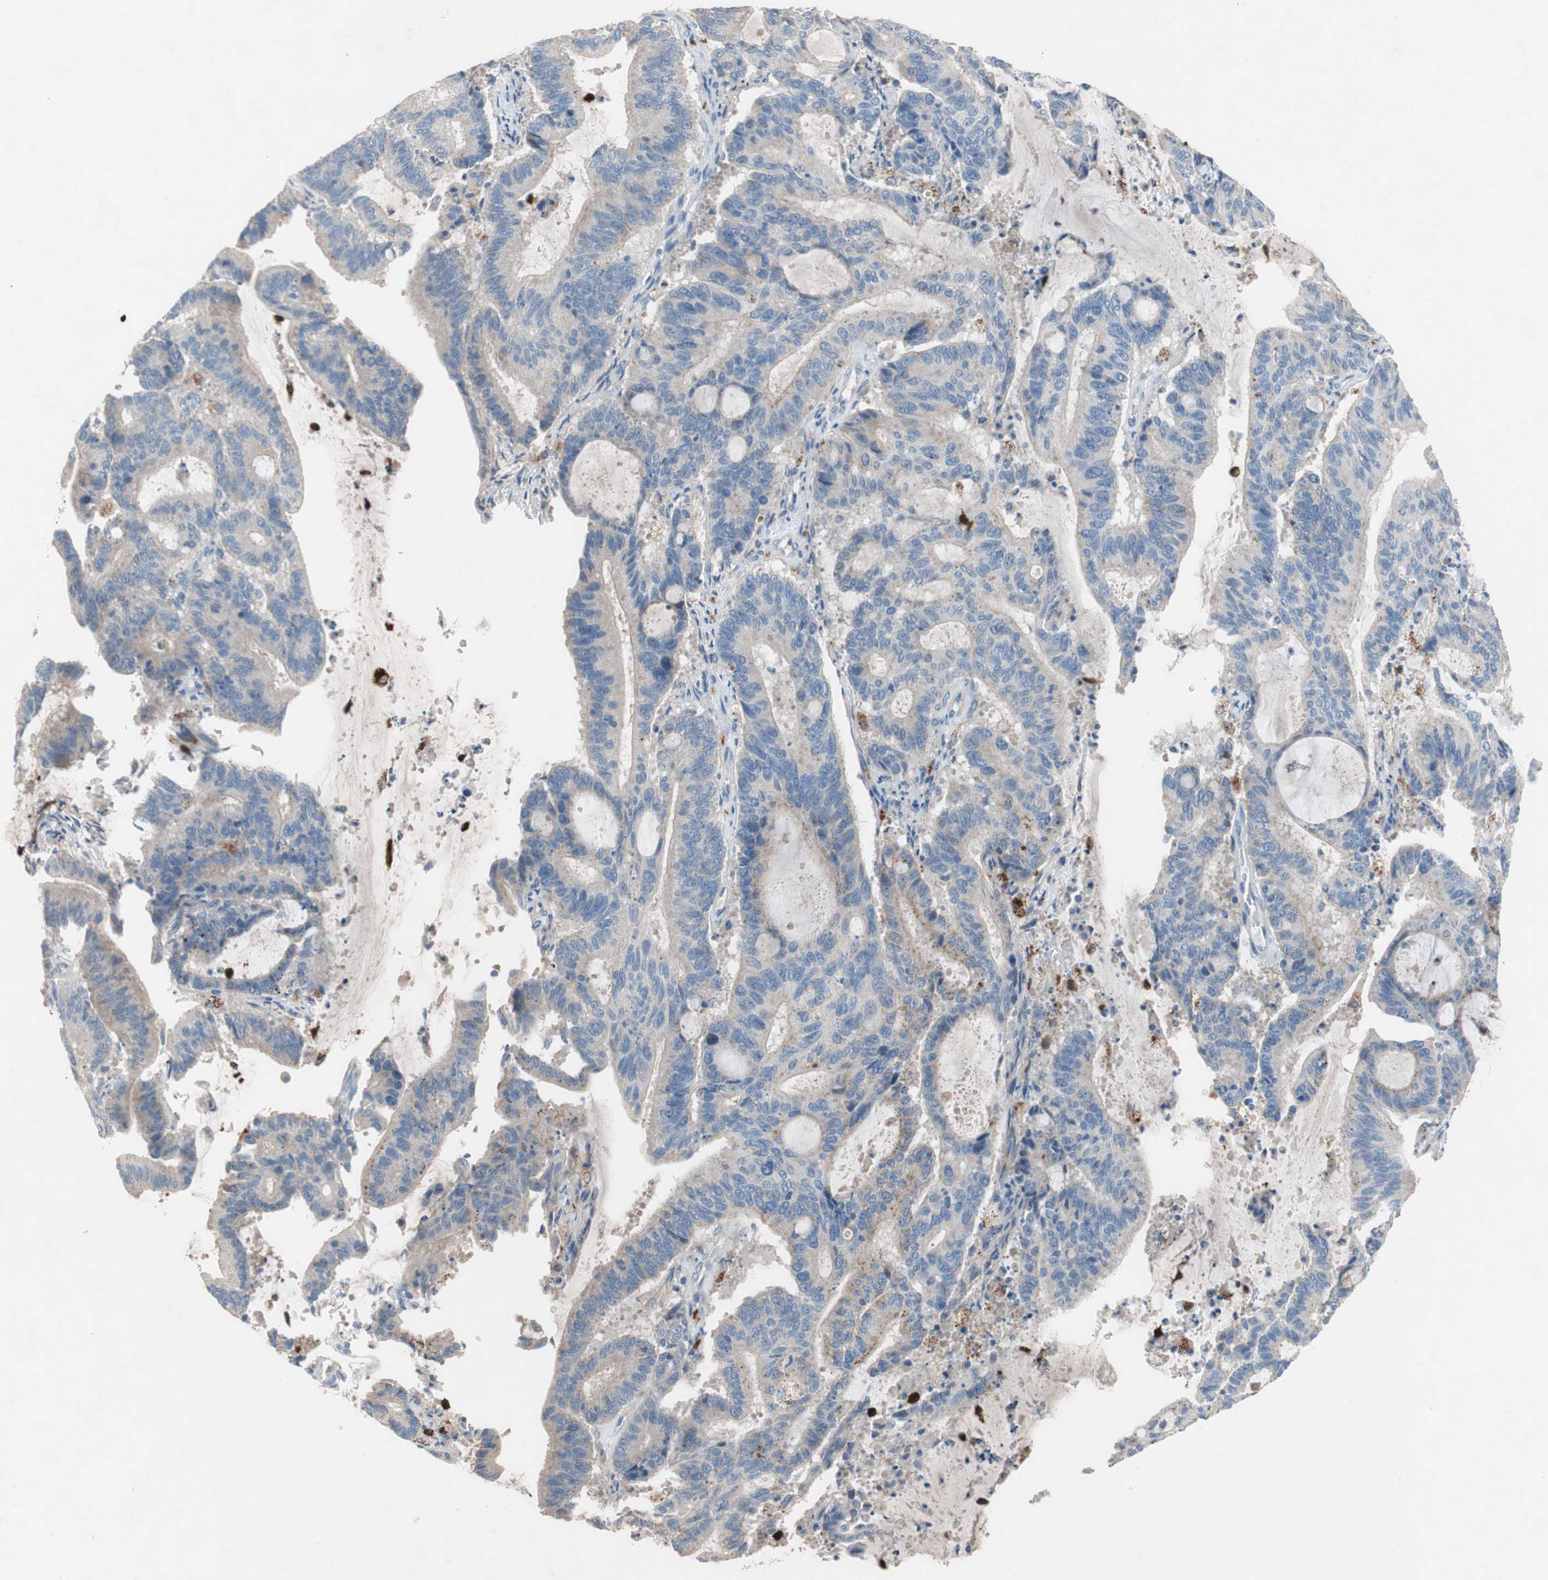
{"staining": {"intensity": "weak", "quantity": "25%-75%", "location": "cytoplasmic/membranous"}, "tissue": "liver cancer", "cell_type": "Tumor cells", "image_type": "cancer", "snomed": [{"axis": "morphology", "description": "Cholangiocarcinoma"}, {"axis": "topography", "description": "Liver"}], "caption": "An image showing weak cytoplasmic/membranous staining in approximately 25%-75% of tumor cells in cholangiocarcinoma (liver), as visualized by brown immunohistochemical staining.", "gene": "CLEC4D", "patient": {"sex": "female", "age": 73}}